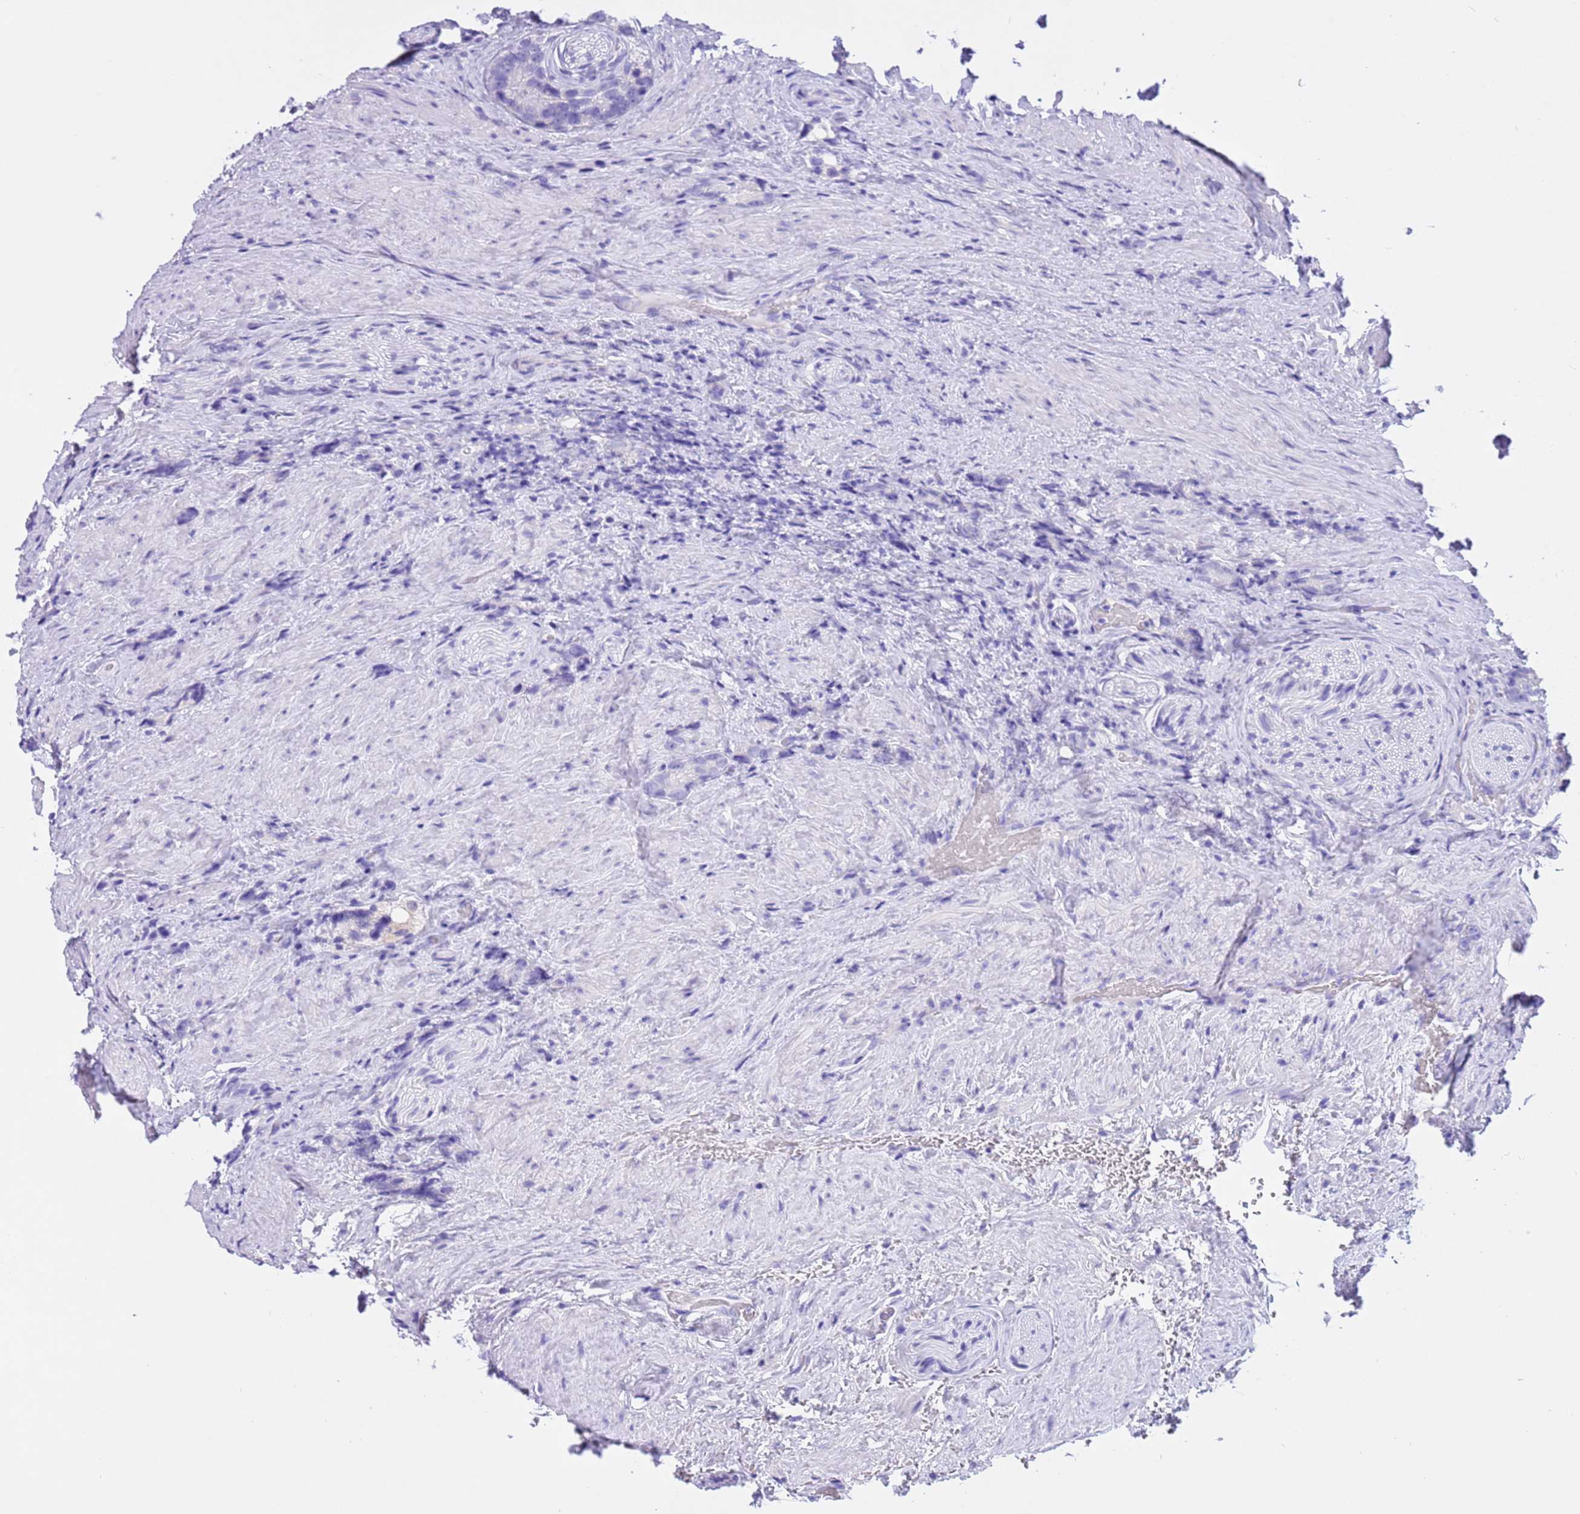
{"staining": {"intensity": "negative", "quantity": "none", "location": "none"}, "tissue": "prostate cancer", "cell_type": "Tumor cells", "image_type": "cancer", "snomed": [{"axis": "morphology", "description": "Adenocarcinoma, High grade"}, {"axis": "topography", "description": "Prostate"}], "caption": "Prostate cancer was stained to show a protein in brown. There is no significant expression in tumor cells.", "gene": "CPB1", "patient": {"sex": "male", "age": 63}}